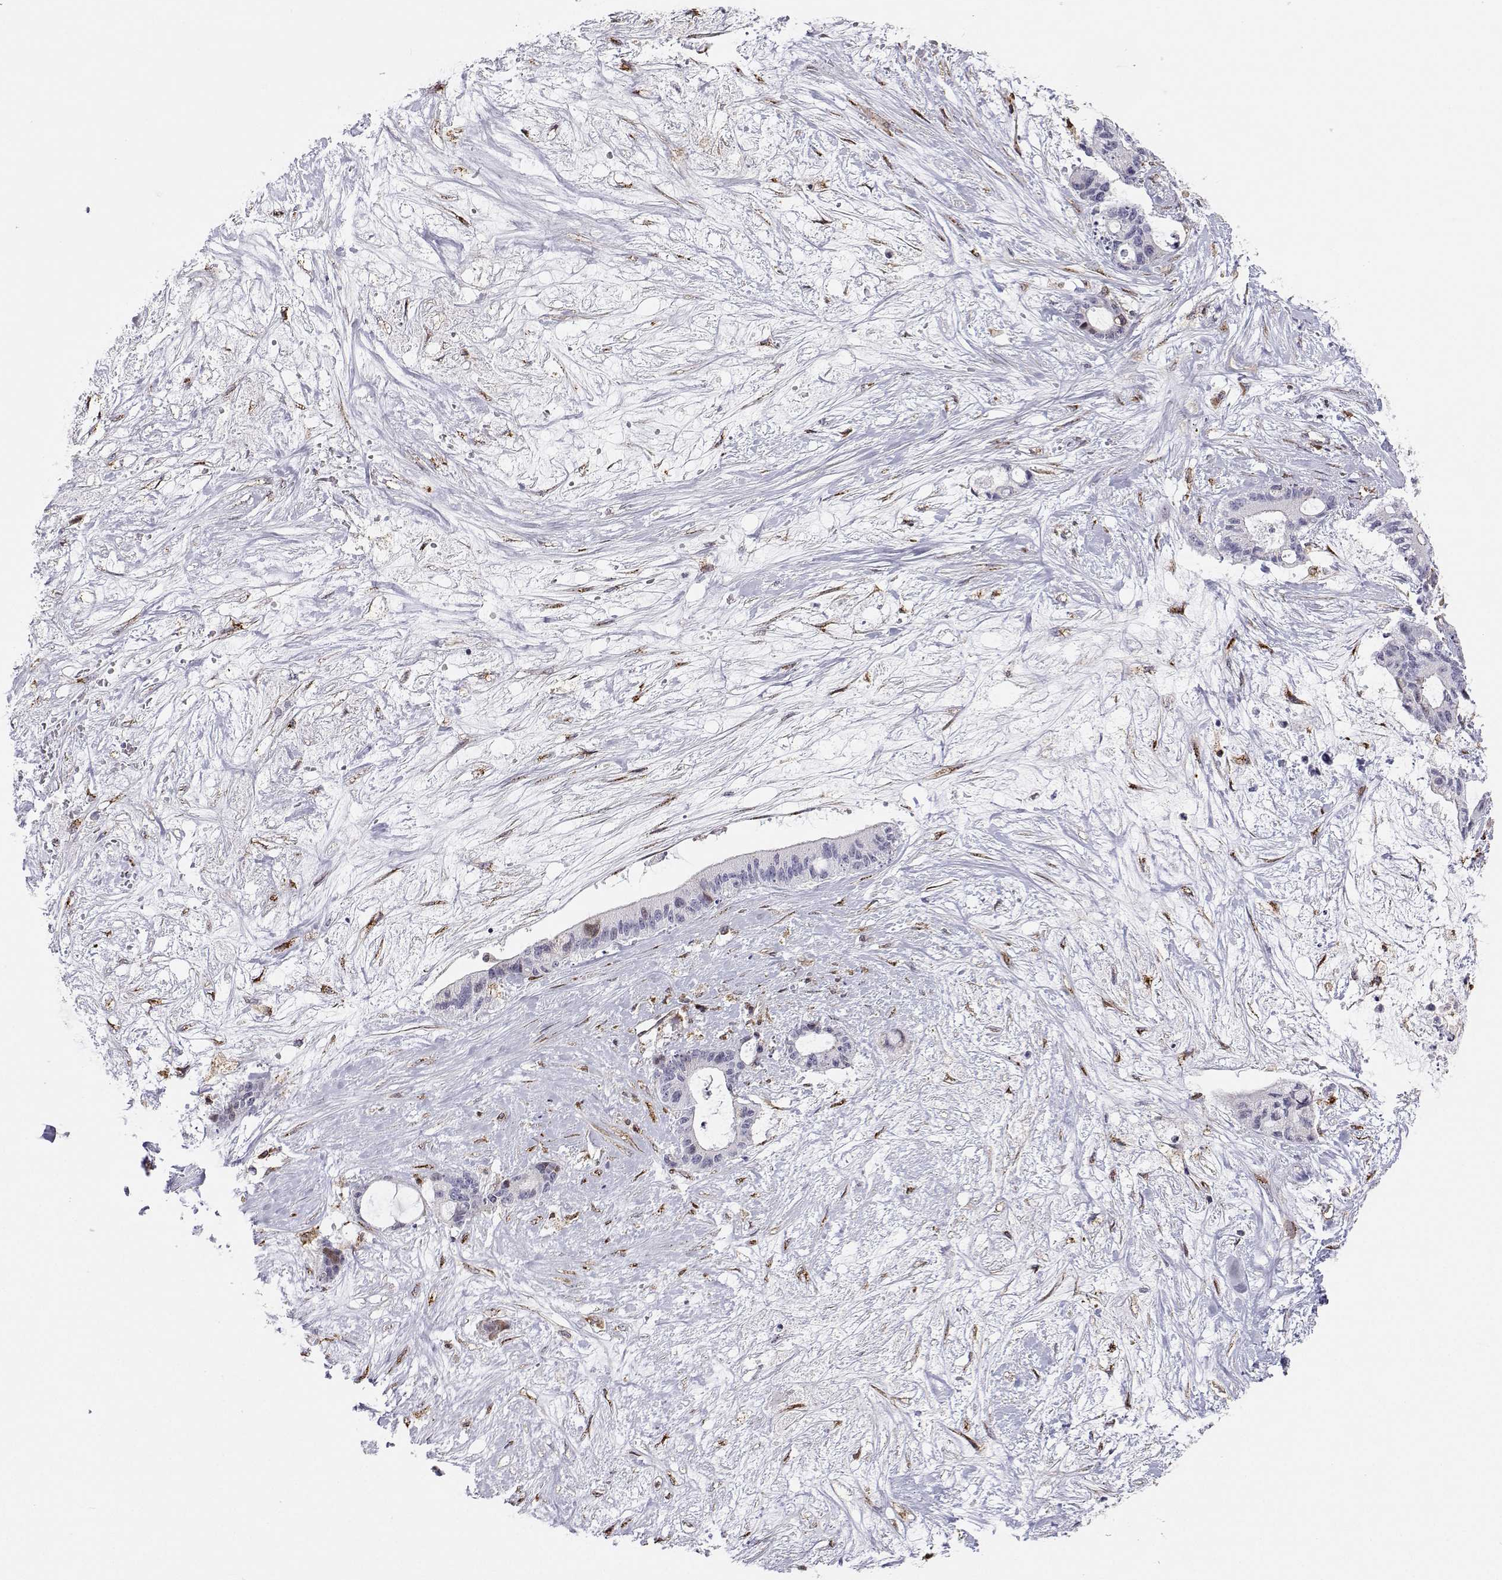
{"staining": {"intensity": "negative", "quantity": "none", "location": "none"}, "tissue": "liver cancer", "cell_type": "Tumor cells", "image_type": "cancer", "snomed": [{"axis": "morphology", "description": "Normal tissue, NOS"}, {"axis": "morphology", "description": "Cholangiocarcinoma"}, {"axis": "topography", "description": "Liver"}, {"axis": "topography", "description": "Peripheral nerve tissue"}], "caption": "This is an immunohistochemistry (IHC) micrograph of human liver cancer. There is no positivity in tumor cells.", "gene": "STARD13", "patient": {"sex": "female", "age": 73}}